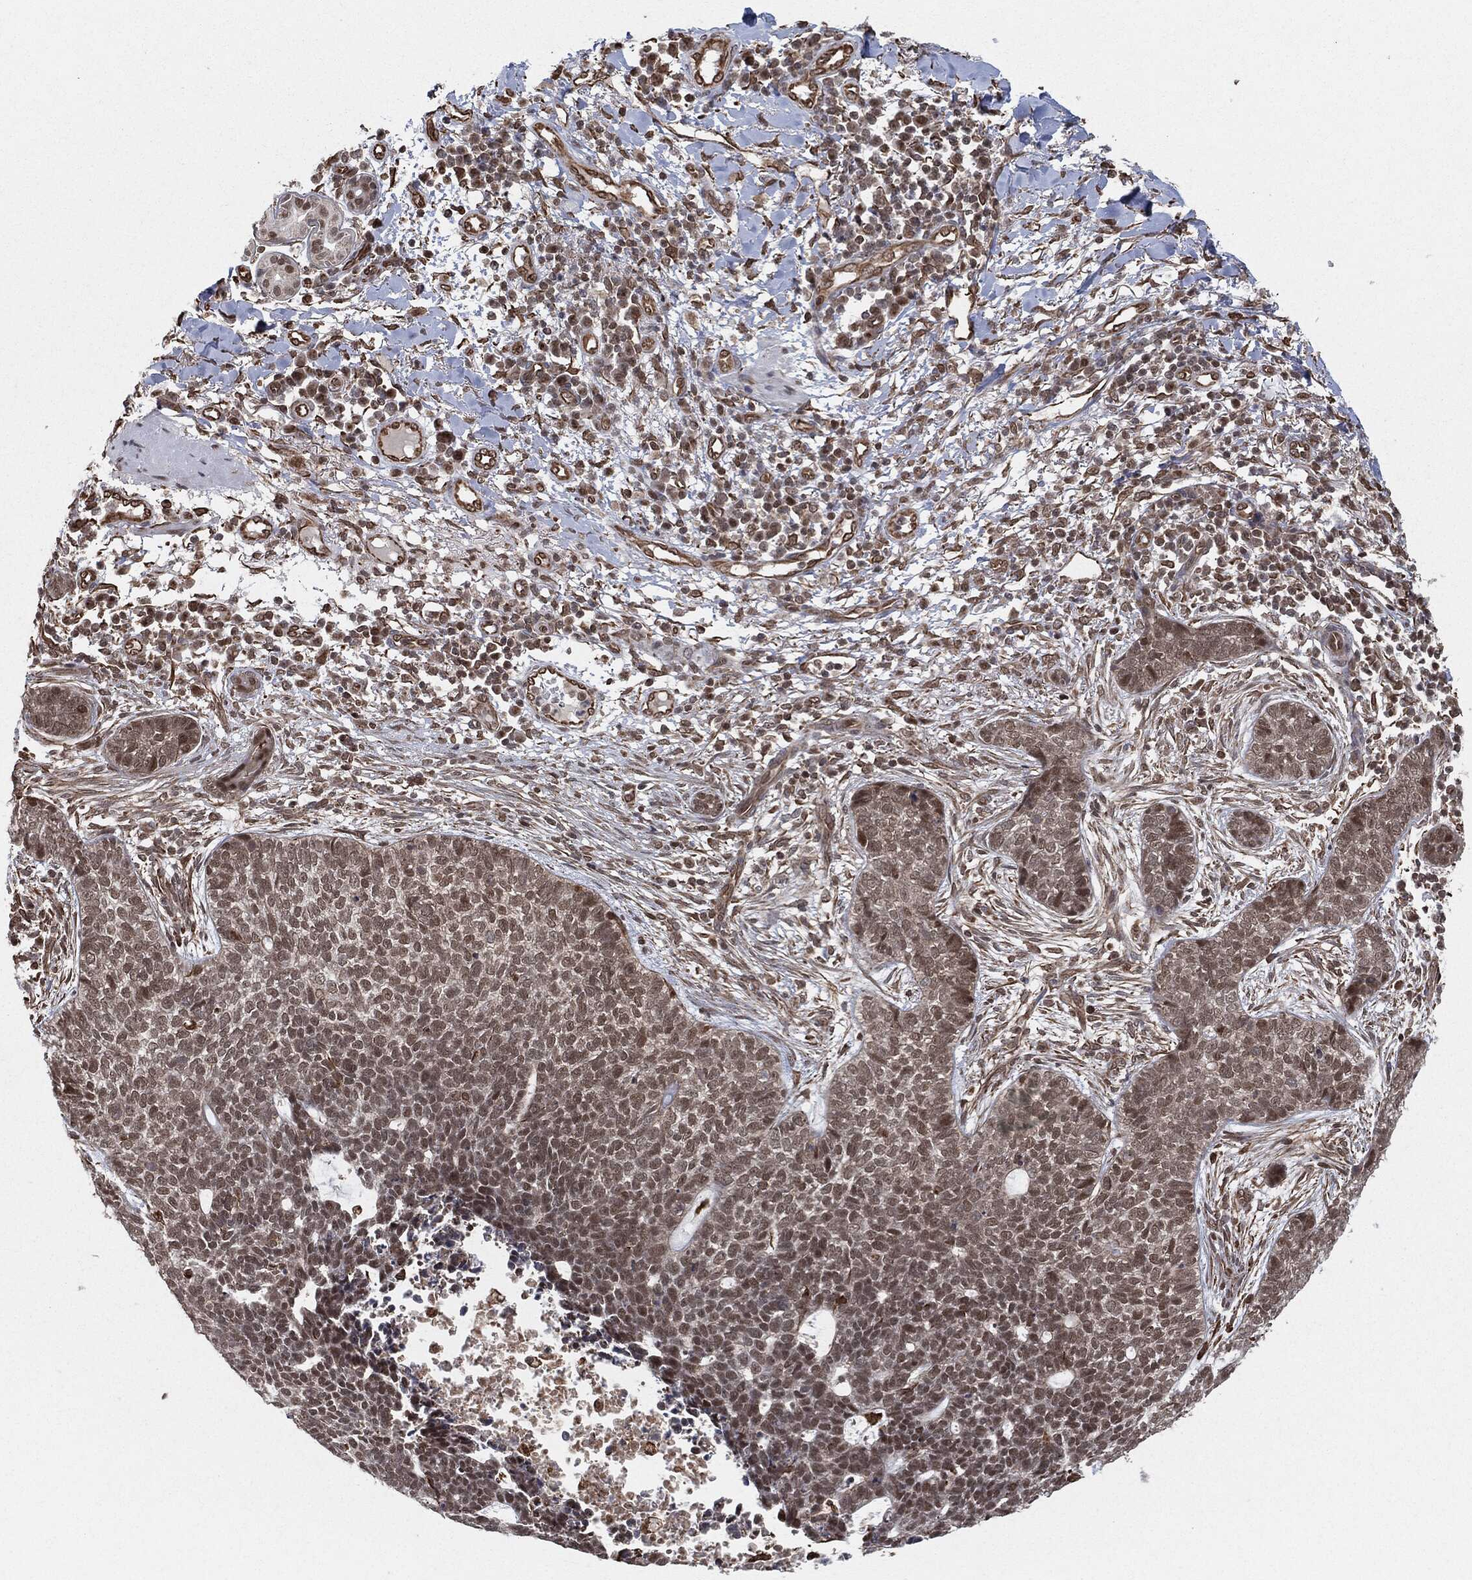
{"staining": {"intensity": "moderate", "quantity": "25%-75%", "location": "nuclear"}, "tissue": "skin cancer", "cell_type": "Tumor cells", "image_type": "cancer", "snomed": [{"axis": "morphology", "description": "Squamous cell carcinoma, NOS"}, {"axis": "topography", "description": "Skin"}], "caption": "DAB (3,3'-diaminobenzidine) immunohistochemical staining of human squamous cell carcinoma (skin) shows moderate nuclear protein staining in about 25%-75% of tumor cells.", "gene": "TP53RK", "patient": {"sex": "male", "age": 88}}